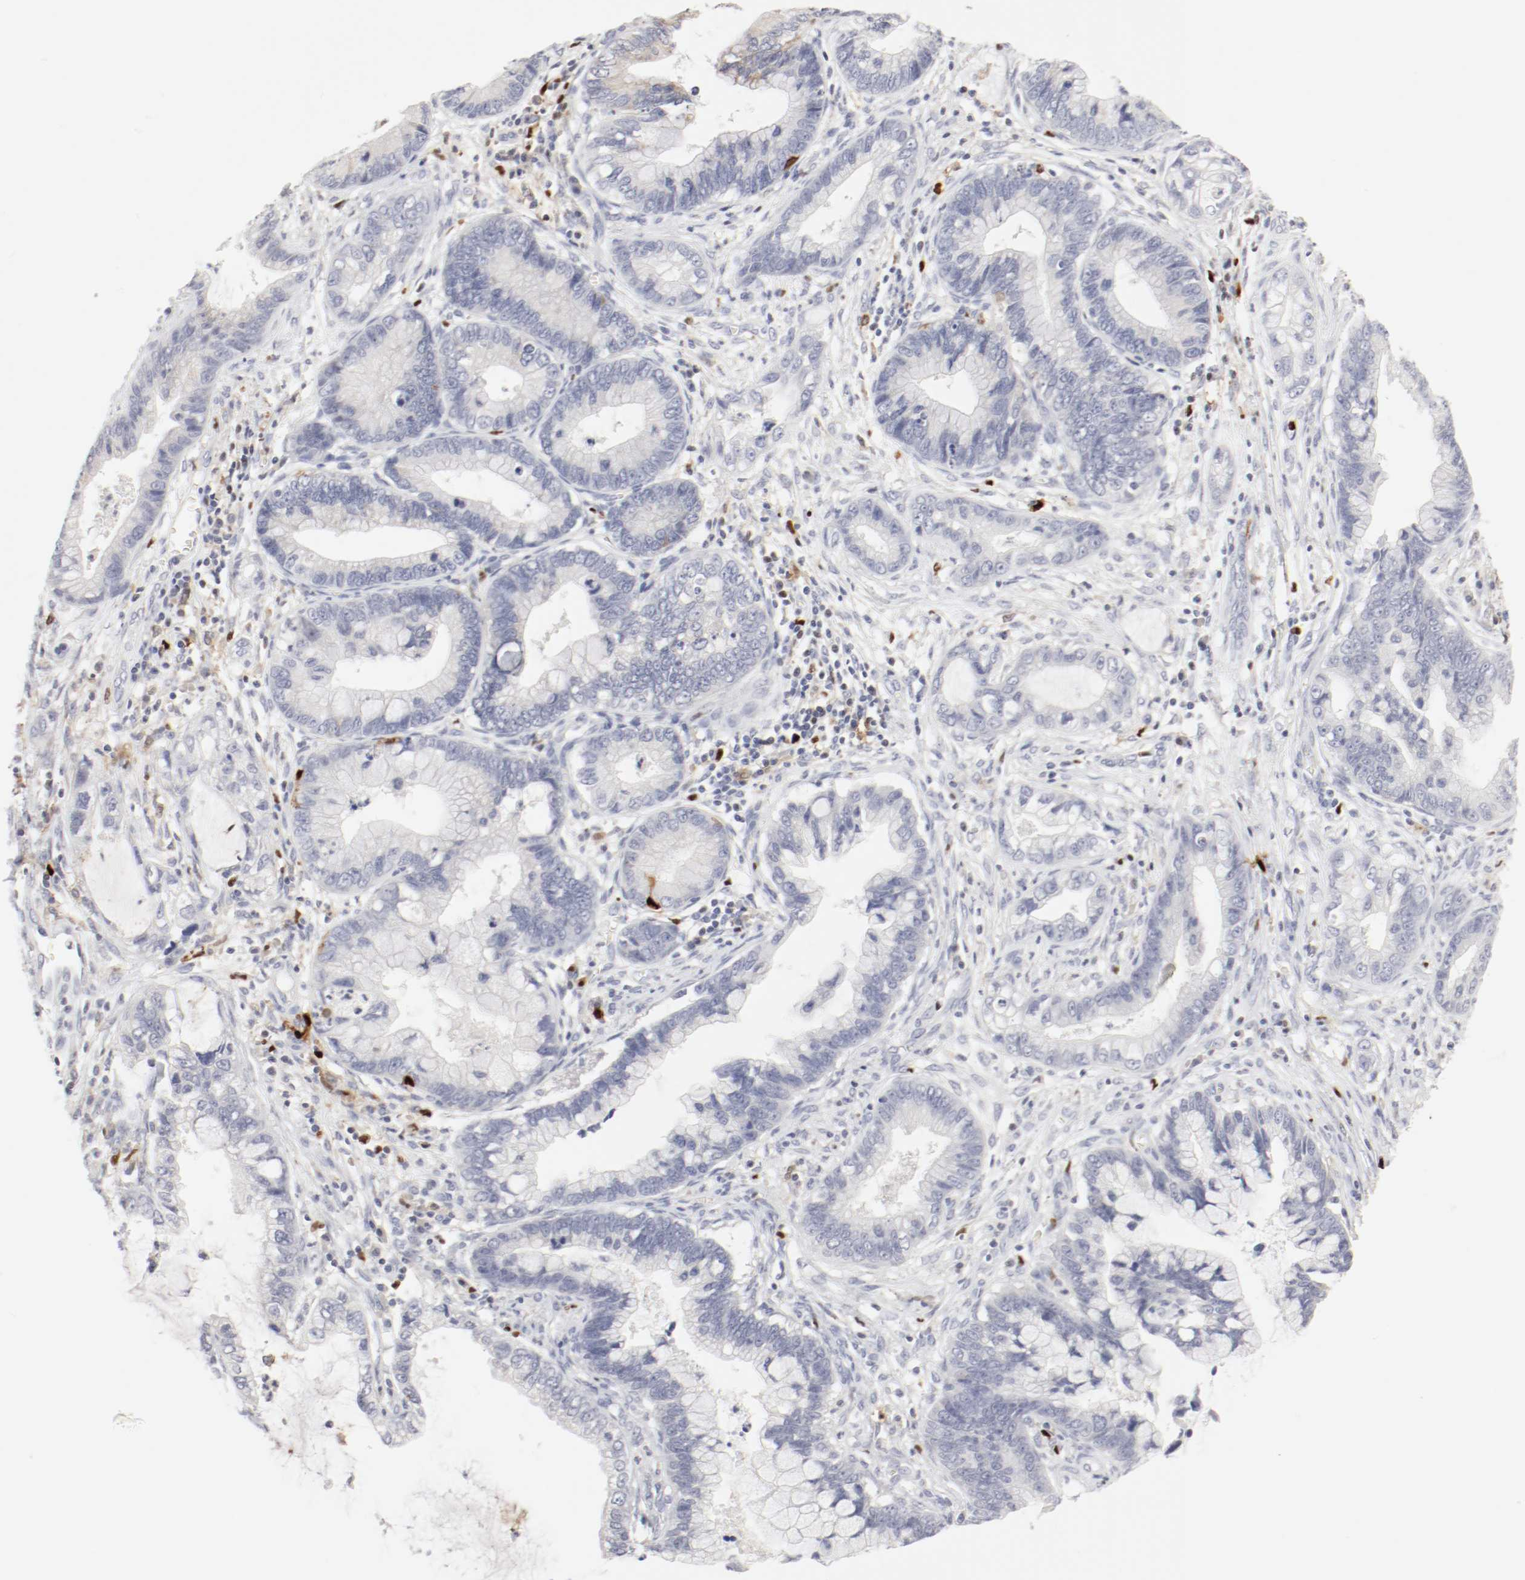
{"staining": {"intensity": "moderate", "quantity": "<25%", "location": "cytoplasmic/membranous"}, "tissue": "cervical cancer", "cell_type": "Tumor cells", "image_type": "cancer", "snomed": [{"axis": "morphology", "description": "Adenocarcinoma, NOS"}, {"axis": "topography", "description": "Cervix"}], "caption": "IHC micrograph of neoplastic tissue: cervical cancer (adenocarcinoma) stained using IHC shows low levels of moderate protein expression localized specifically in the cytoplasmic/membranous of tumor cells, appearing as a cytoplasmic/membranous brown color.", "gene": "ITGAX", "patient": {"sex": "female", "age": 44}}